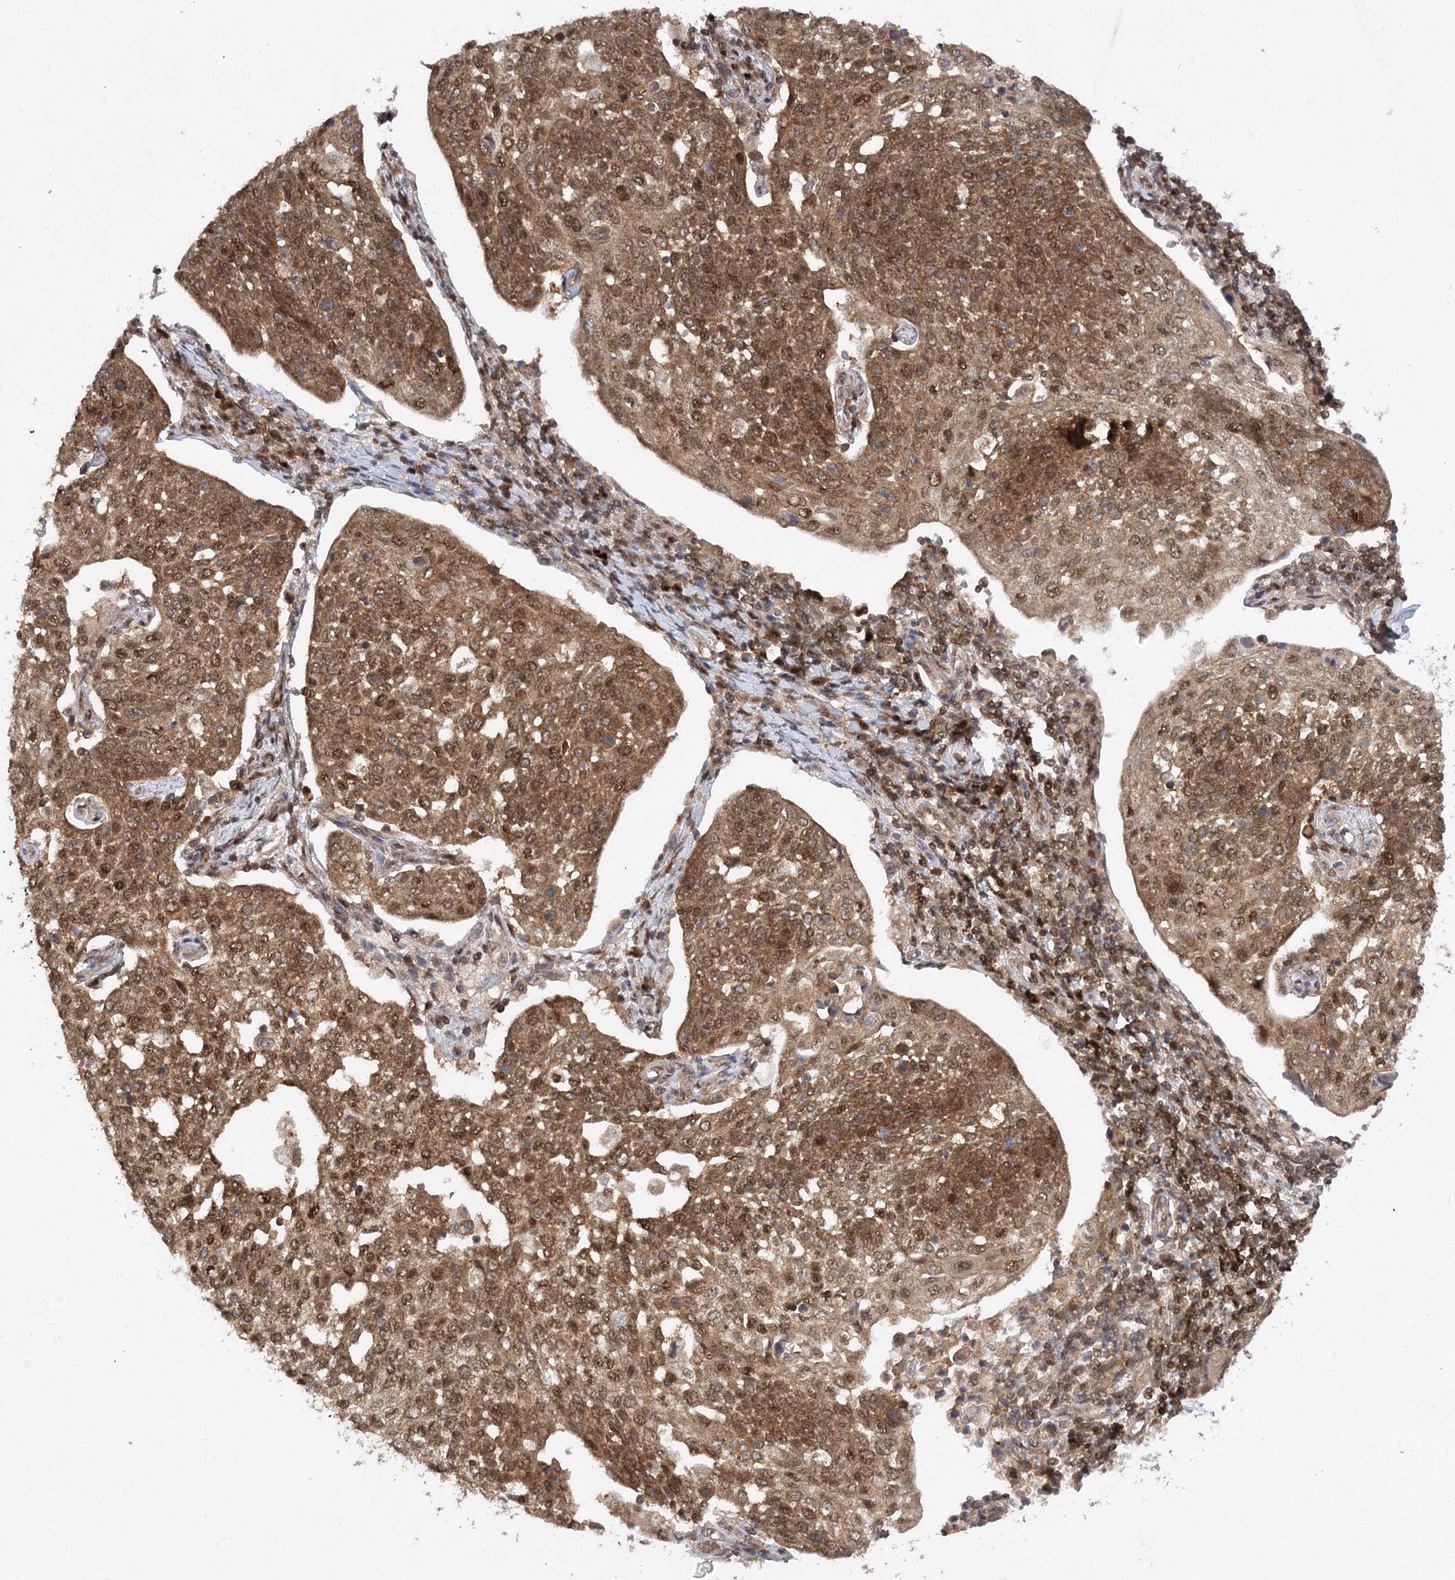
{"staining": {"intensity": "moderate", "quantity": ">75%", "location": "cytoplasmic/membranous,nuclear"}, "tissue": "cervical cancer", "cell_type": "Tumor cells", "image_type": "cancer", "snomed": [{"axis": "morphology", "description": "Squamous cell carcinoma, NOS"}, {"axis": "topography", "description": "Cervix"}], "caption": "Moderate cytoplasmic/membranous and nuclear protein expression is appreciated in approximately >75% of tumor cells in cervical cancer (squamous cell carcinoma). (brown staining indicates protein expression, while blue staining denotes nuclei).", "gene": "NIF3L1", "patient": {"sex": "female", "age": 34}}